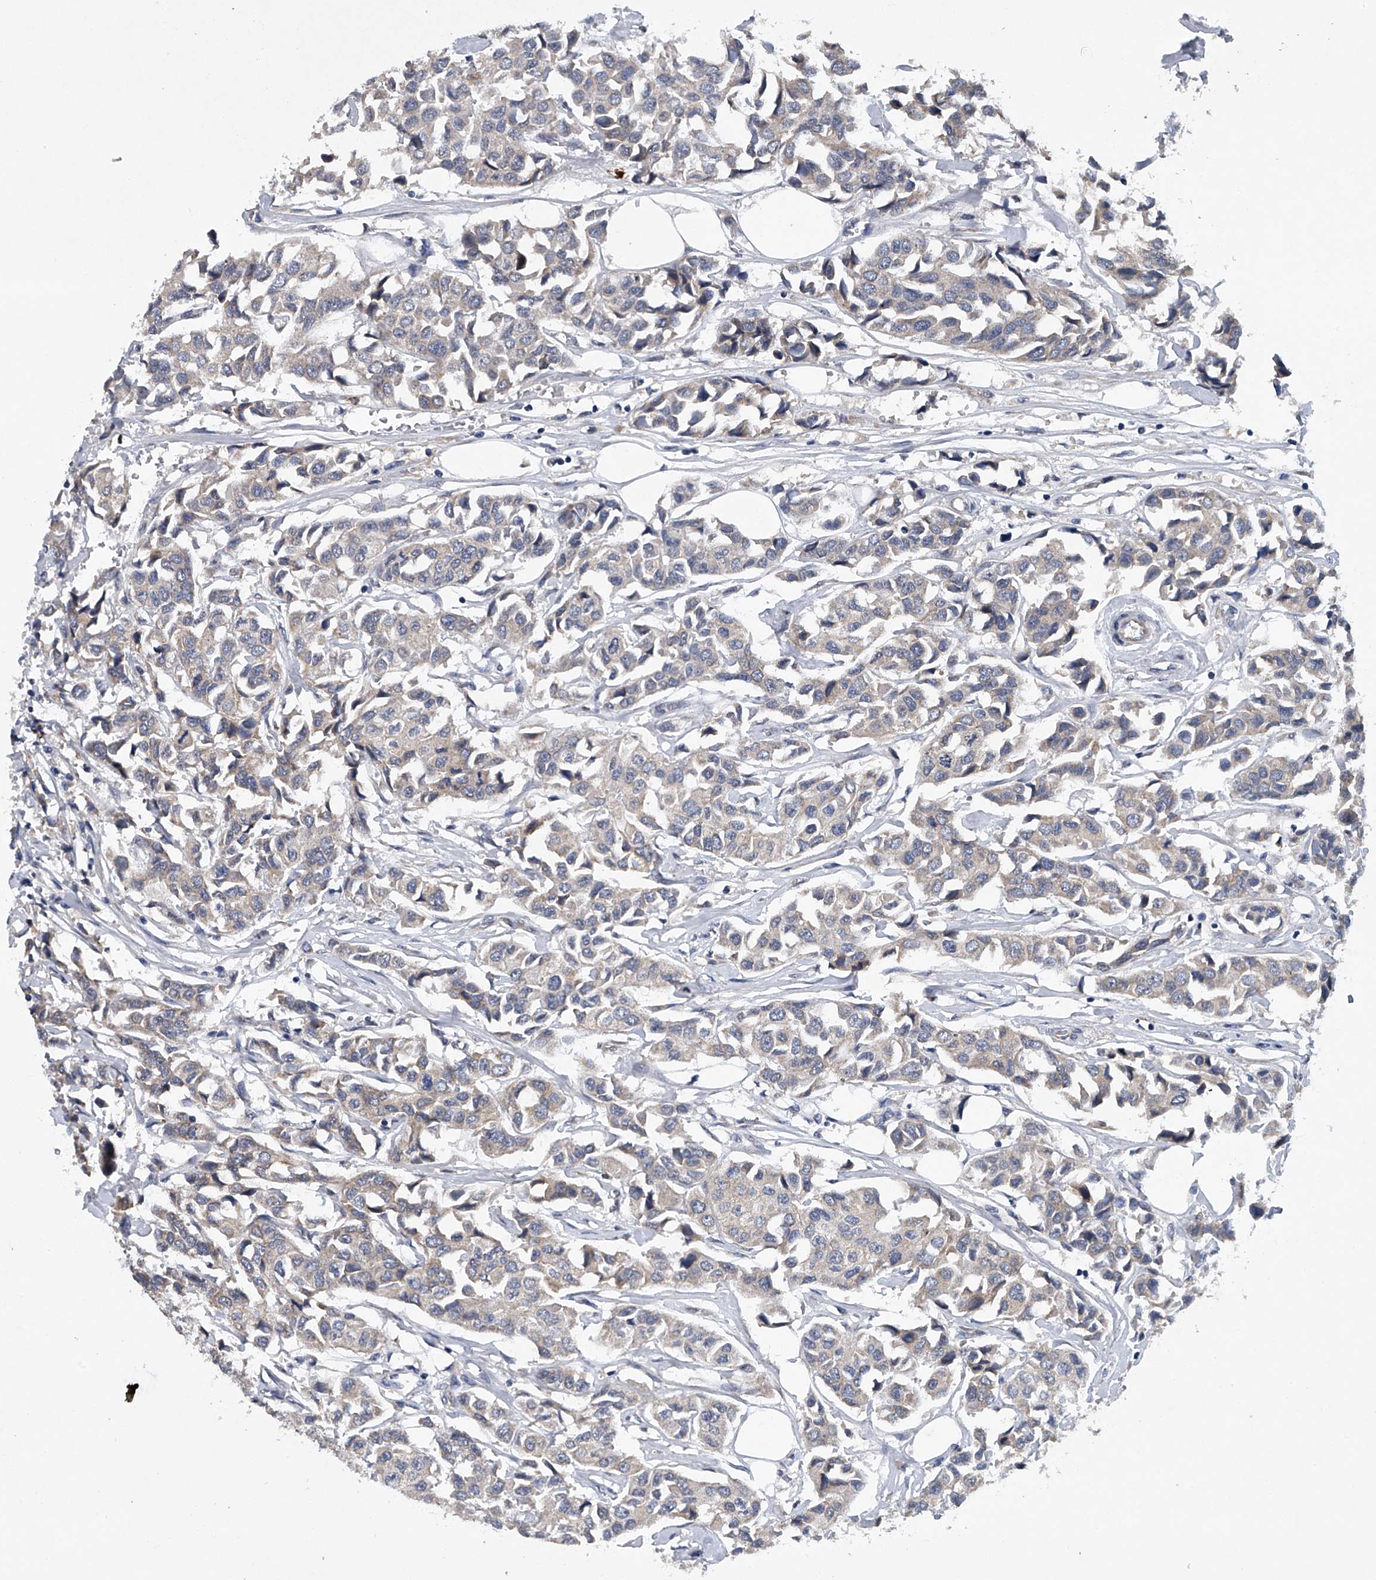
{"staining": {"intensity": "weak", "quantity": "<25%", "location": "cytoplasmic/membranous"}, "tissue": "breast cancer", "cell_type": "Tumor cells", "image_type": "cancer", "snomed": [{"axis": "morphology", "description": "Duct carcinoma"}, {"axis": "topography", "description": "Breast"}], "caption": "Tumor cells are negative for protein expression in human breast cancer.", "gene": "RNF5", "patient": {"sex": "female", "age": 80}}